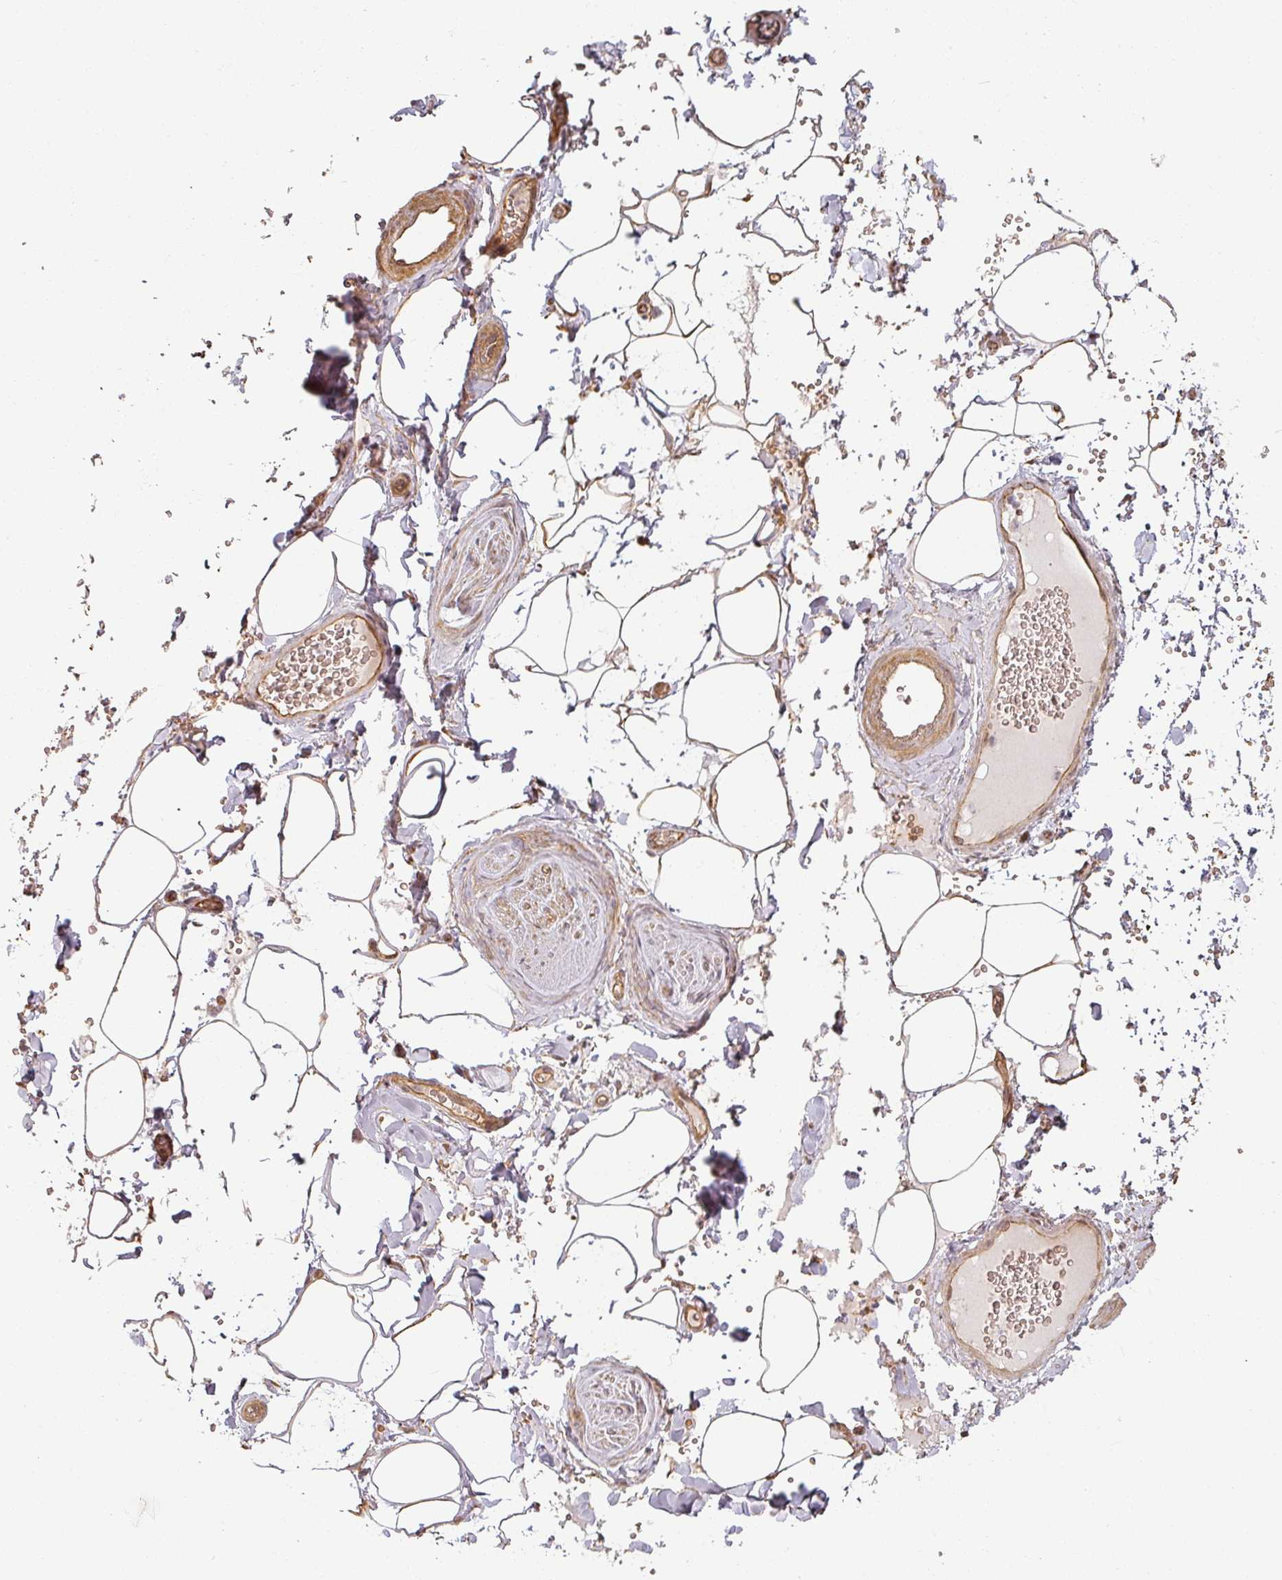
{"staining": {"intensity": "moderate", "quantity": "25%-75%", "location": "cytoplasmic/membranous"}, "tissue": "adipose tissue", "cell_type": "Adipocytes", "image_type": "normal", "snomed": [{"axis": "morphology", "description": "Normal tissue, NOS"}, {"axis": "topography", "description": "Rectum"}, {"axis": "topography", "description": "Peripheral nerve tissue"}], "caption": "IHC photomicrograph of benign human adipose tissue stained for a protein (brown), which shows medium levels of moderate cytoplasmic/membranous positivity in approximately 25%-75% of adipocytes.", "gene": "MED19", "patient": {"sex": "female", "age": 69}}